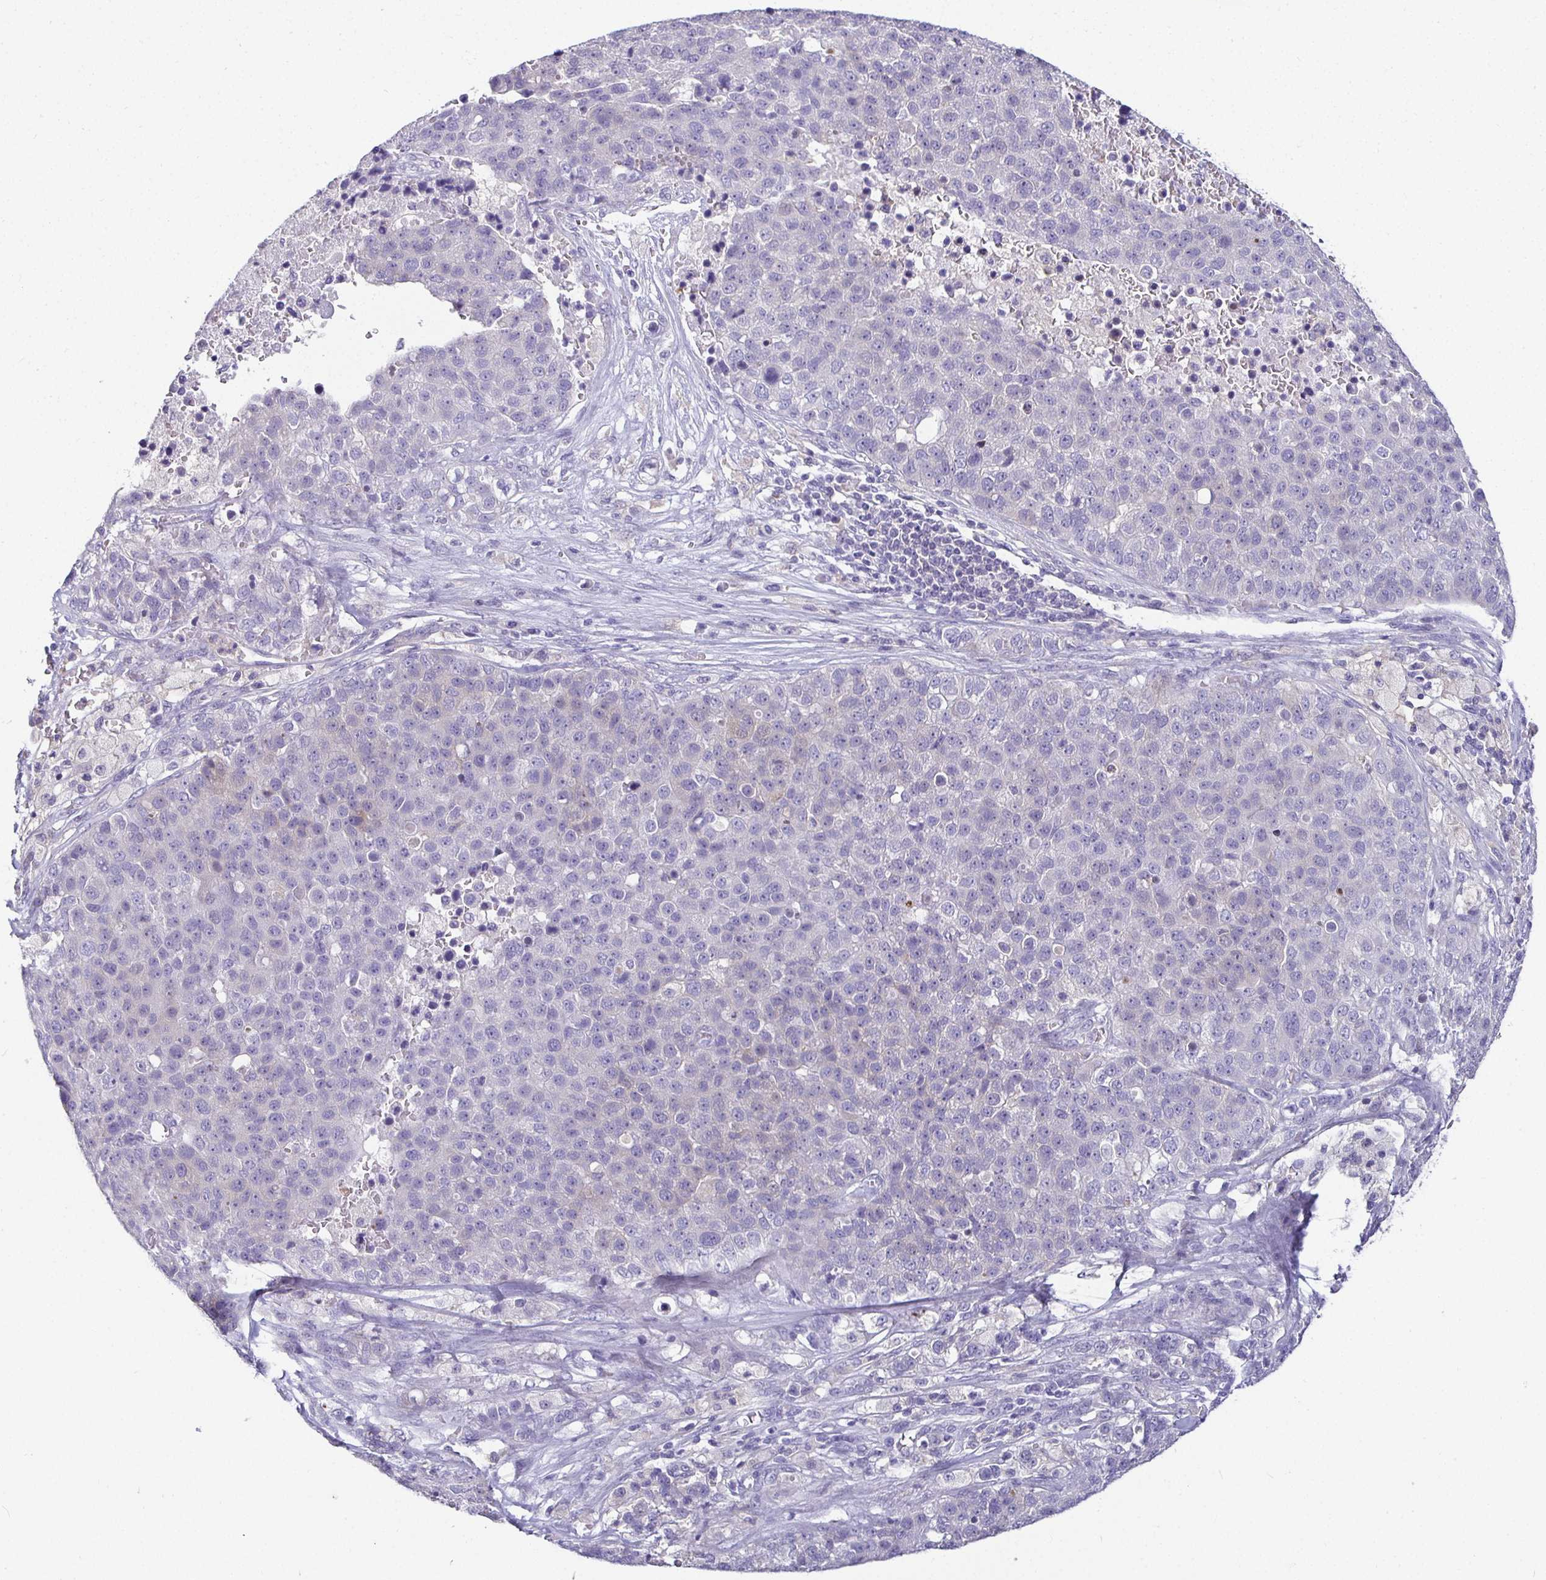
{"staining": {"intensity": "negative", "quantity": "none", "location": "none"}, "tissue": "pancreatic cancer", "cell_type": "Tumor cells", "image_type": "cancer", "snomed": [{"axis": "morphology", "description": "Adenocarcinoma, NOS"}, {"axis": "topography", "description": "Pancreas"}], "caption": "Immunohistochemistry photomicrograph of adenocarcinoma (pancreatic) stained for a protein (brown), which exhibits no expression in tumor cells.", "gene": "SIRPA", "patient": {"sex": "female", "age": 61}}